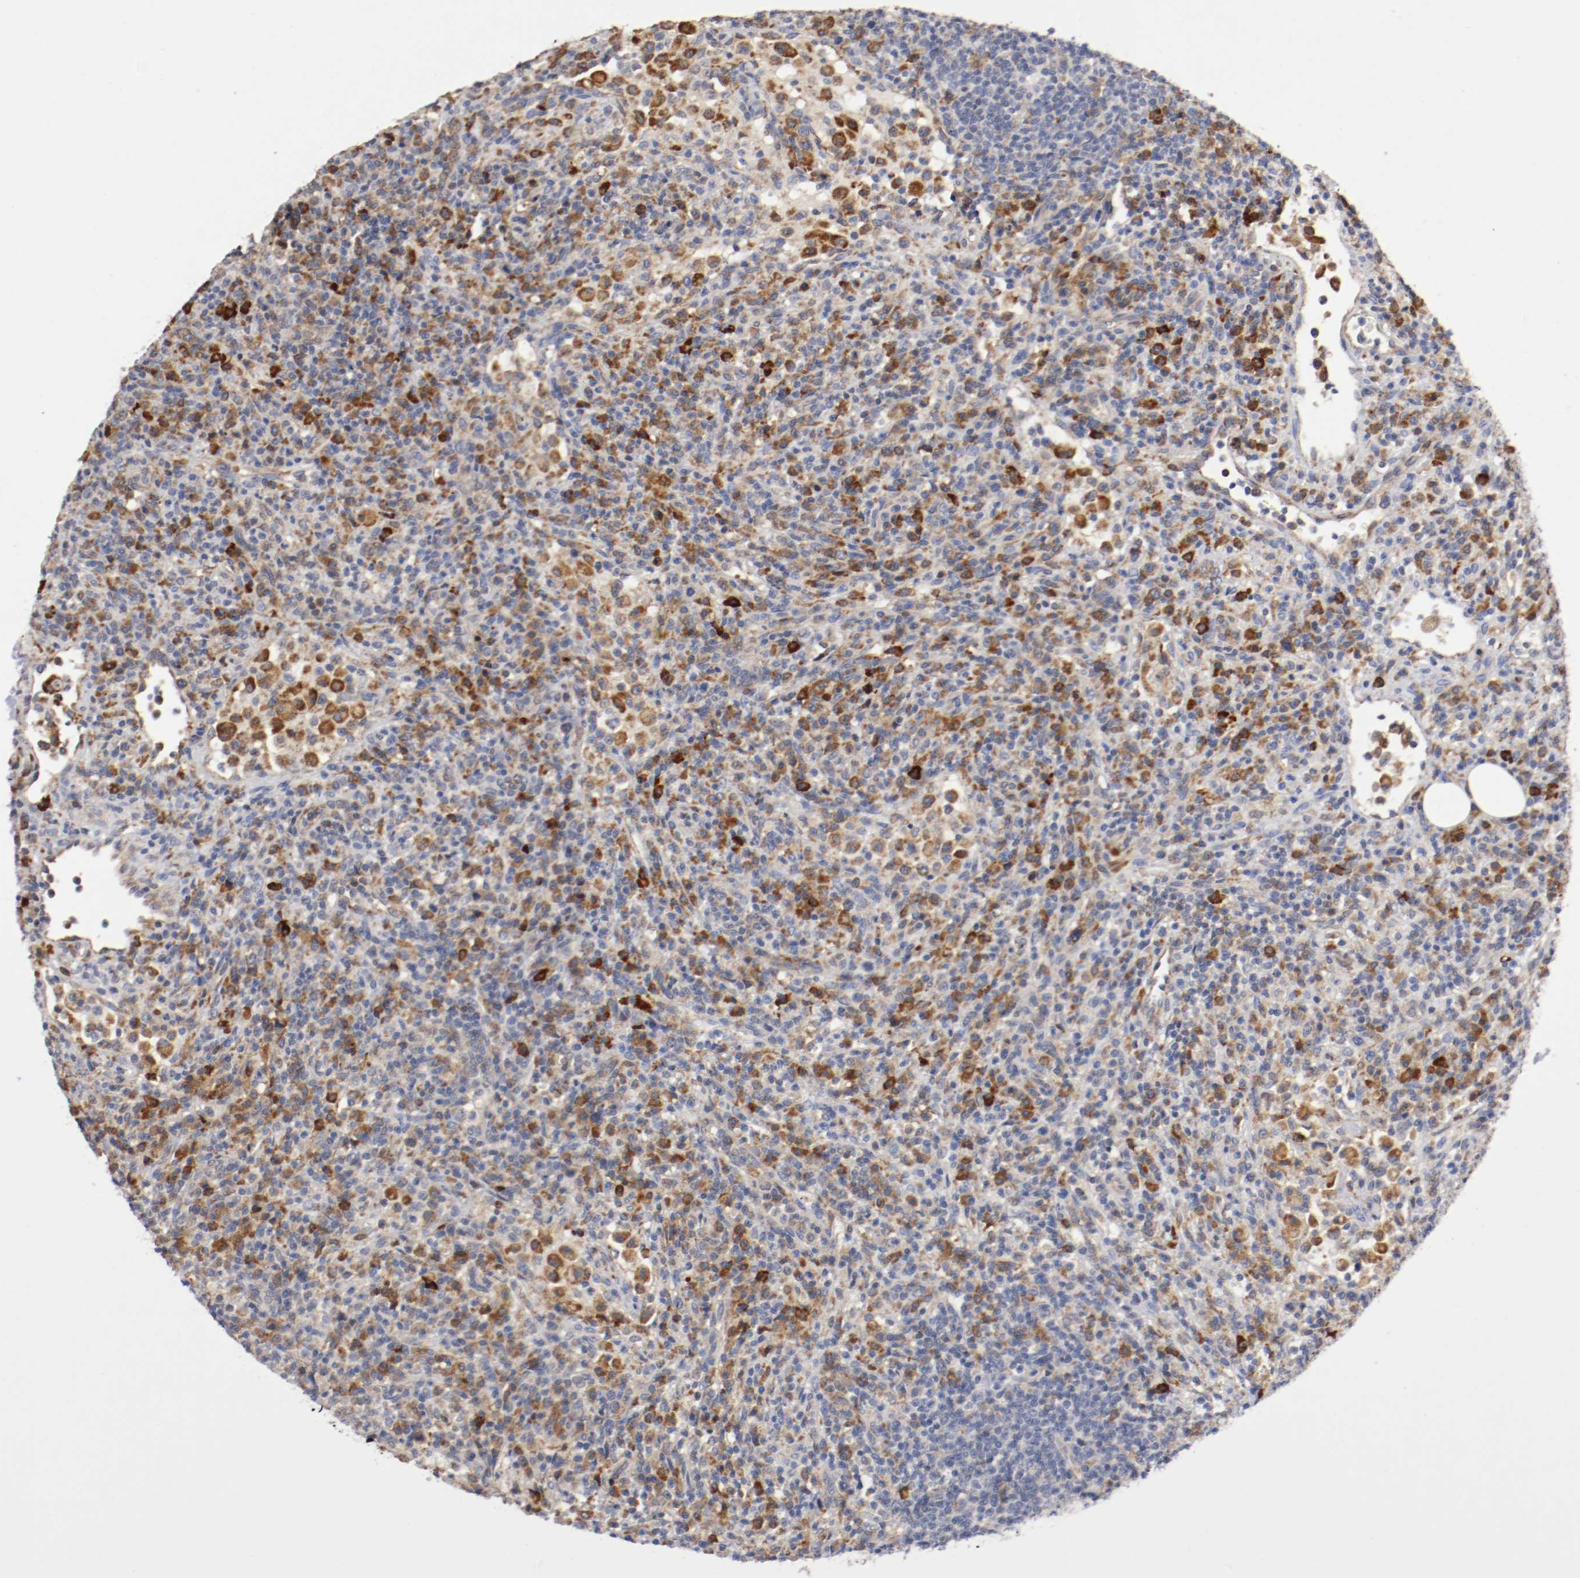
{"staining": {"intensity": "strong", "quantity": "25%-75%", "location": "cytoplasmic/membranous"}, "tissue": "lymphoma", "cell_type": "Tumor cells", "image_type": "cancer", "snomed": [{"axis": "morphology", "description": "Hodgkin's disease, NOS"}, {"axis": "topography", "description": "Lymph node"}], "caption": "Strong cytoplasmic/membranous protein expression is appreciated in approximately 25%-75% of tumor cells in lymphoma. The staining is performed using DAB brown chromogen to label protein expression. The nuclei are counter-stained blue using hematoxylin.", "gene": "TRAF2", "patient": {"sex": "male", "age": 65}}